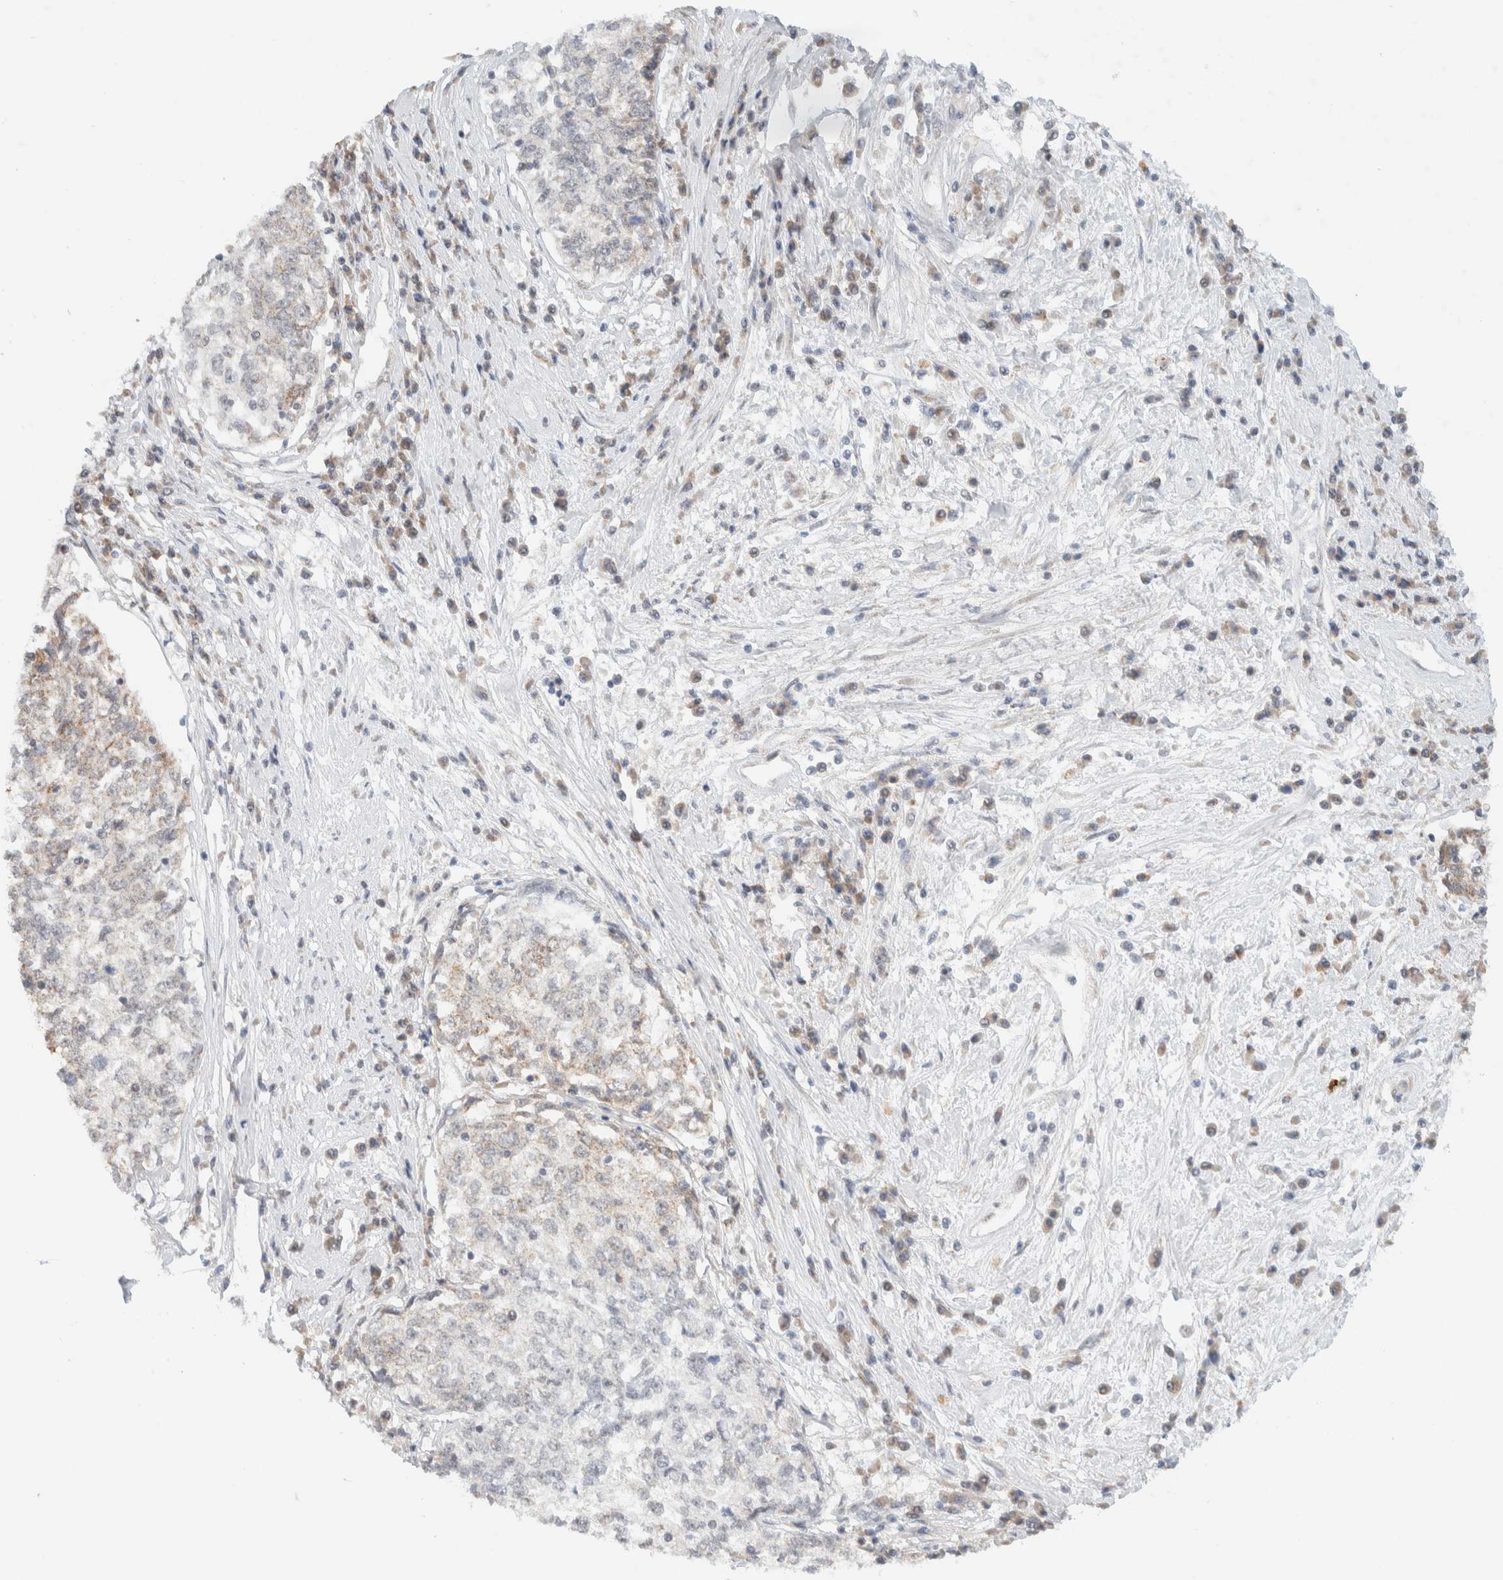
{"staining": {"intensity": "weak", "quantity": "25%-75%", "location": "cytoplasmic/membranous"}, "tissue": "cervical cancer", "cell_type": "Tumor cells", "image_type": "cancer", "snomed": [{"axis": "morphology", "description": "Squamous cell carcinoma, NOS"}, {"axis": "topography", "description": "Cervix"}], "caption": "Protein staining reveals weak cytoplasmic/membranous staining in about 25%-75% of tumor cells in squamous cell carcinoma (cervical).", "gene": "MRPL41", "patient": {"sex": "female", "age": 57}}